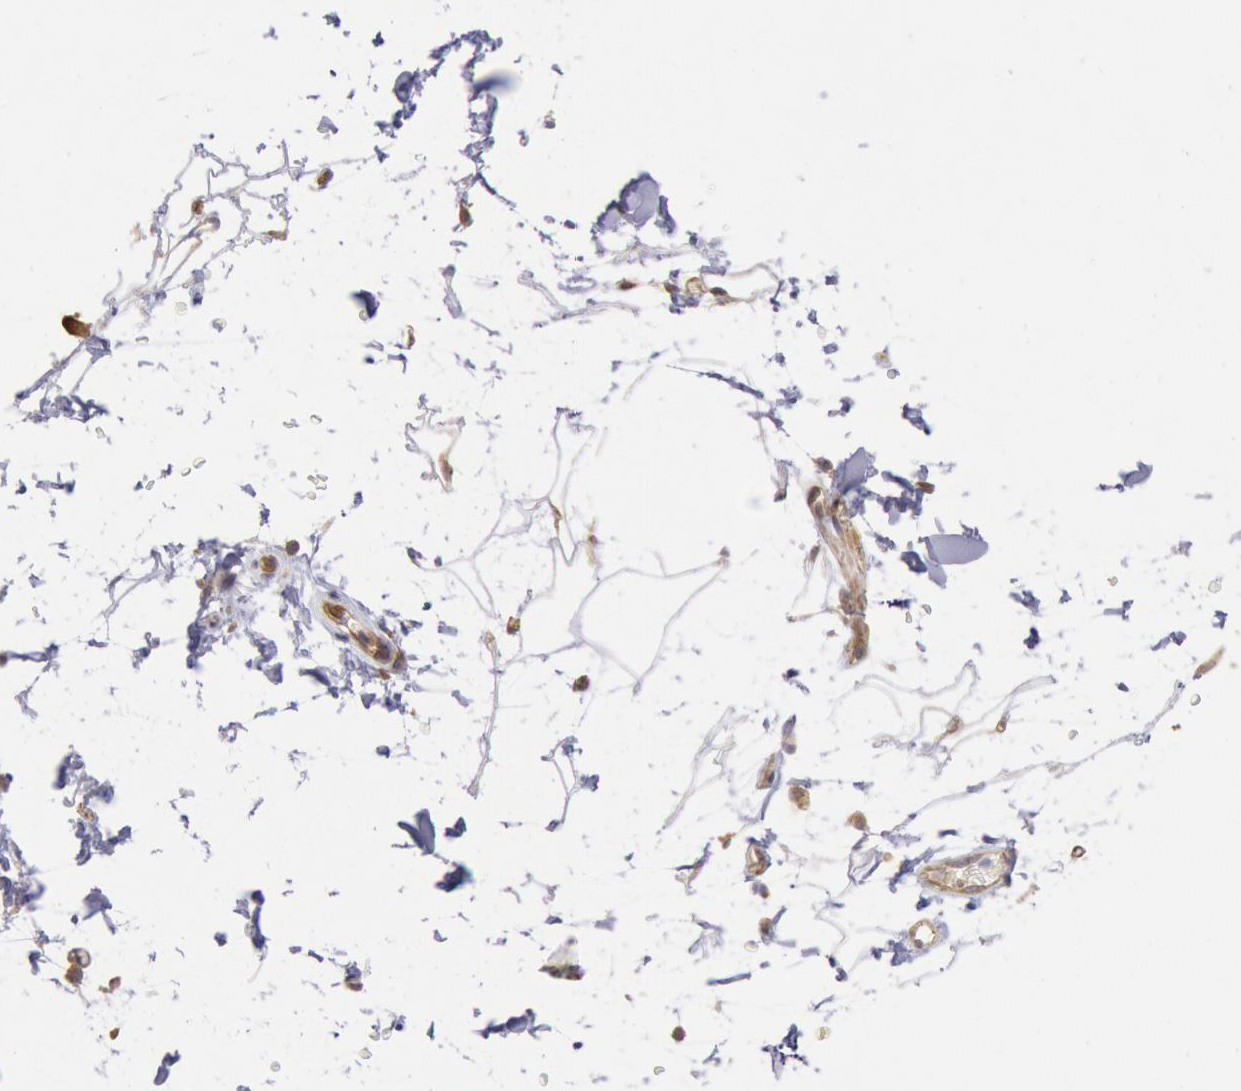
{"staining": {"intensity": "moderate", "quantity": "25%-75%", "location": "cytoplasmic/membranous"}, "tissue": "adipose tissue", "cell_type": "Adipocytes", "image_type": "normal", "snomed": [{"axis": "morphology", "description": "Normal tissue, NOS"}, {"axis": "topography", "description": "Soft tissue"}], "caption": "Human adipose tissue stained for a protein (brown) displays moderate cytoplasmic/membranous positive positivity in about 25%-75% of adipocytes.", "gene": "DRG1", "patient": {"sex": "male", "age": 72}}